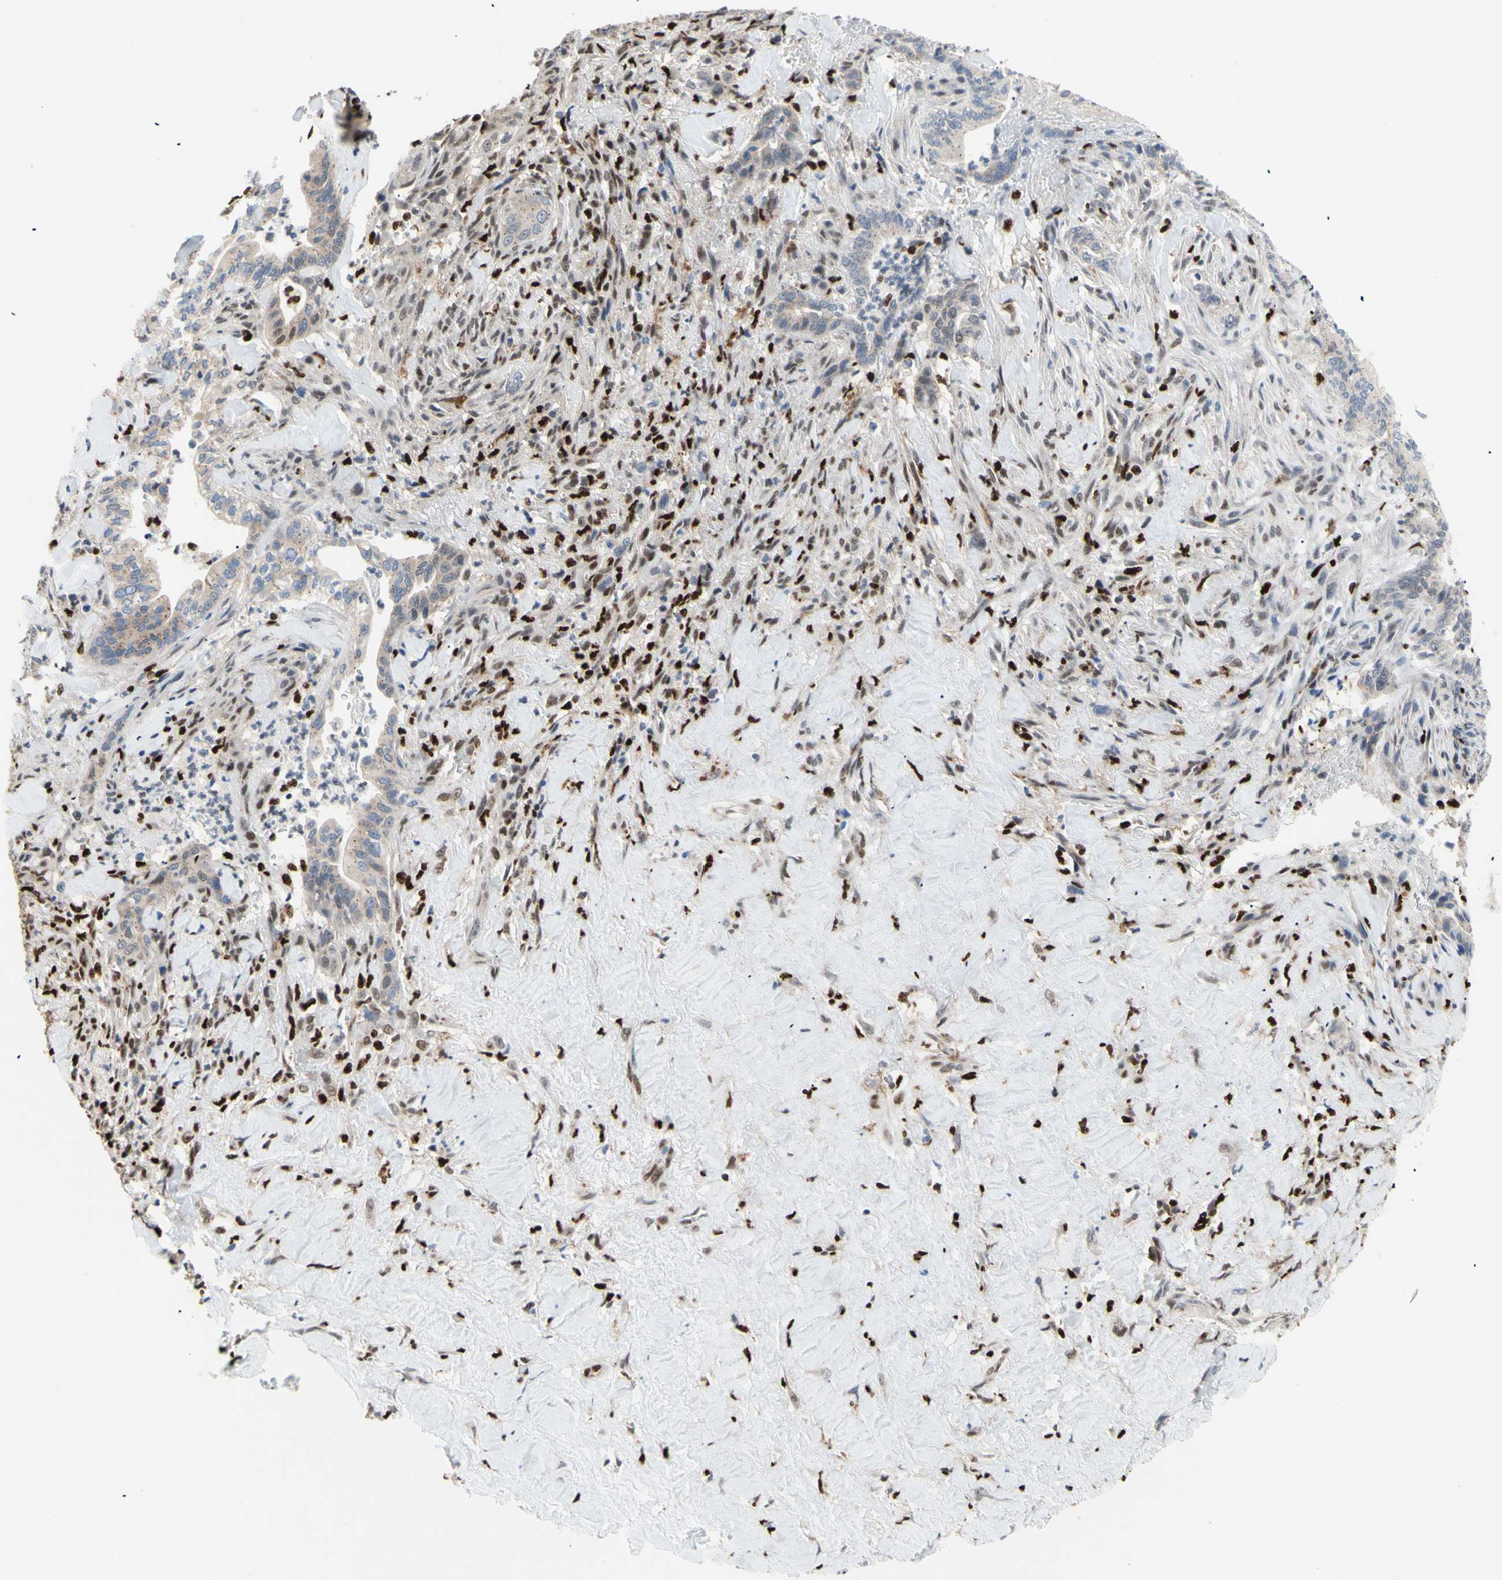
{"staining": {"intensity": "weak", "quantity": ">75%", "location": "cytoplasmic/membranous"}, "tissue": "liver cancer", "cell_type": "Tumor cells", "image_type": "cancer", "snomed": [{"axis": "morphology", "description": "Cholangiocarcinoma"}, {"axis": "topography", "description": "Liver"}], "caption": "A high-resolution micrograph shows IHC staining of liver cholangiocarcinoma, which demonstrates weak cytoplasmic/membranous expression in approximately >75% of tumor cells.", "gene": "EED", "patient": {"sex": "female", "age": 67}}